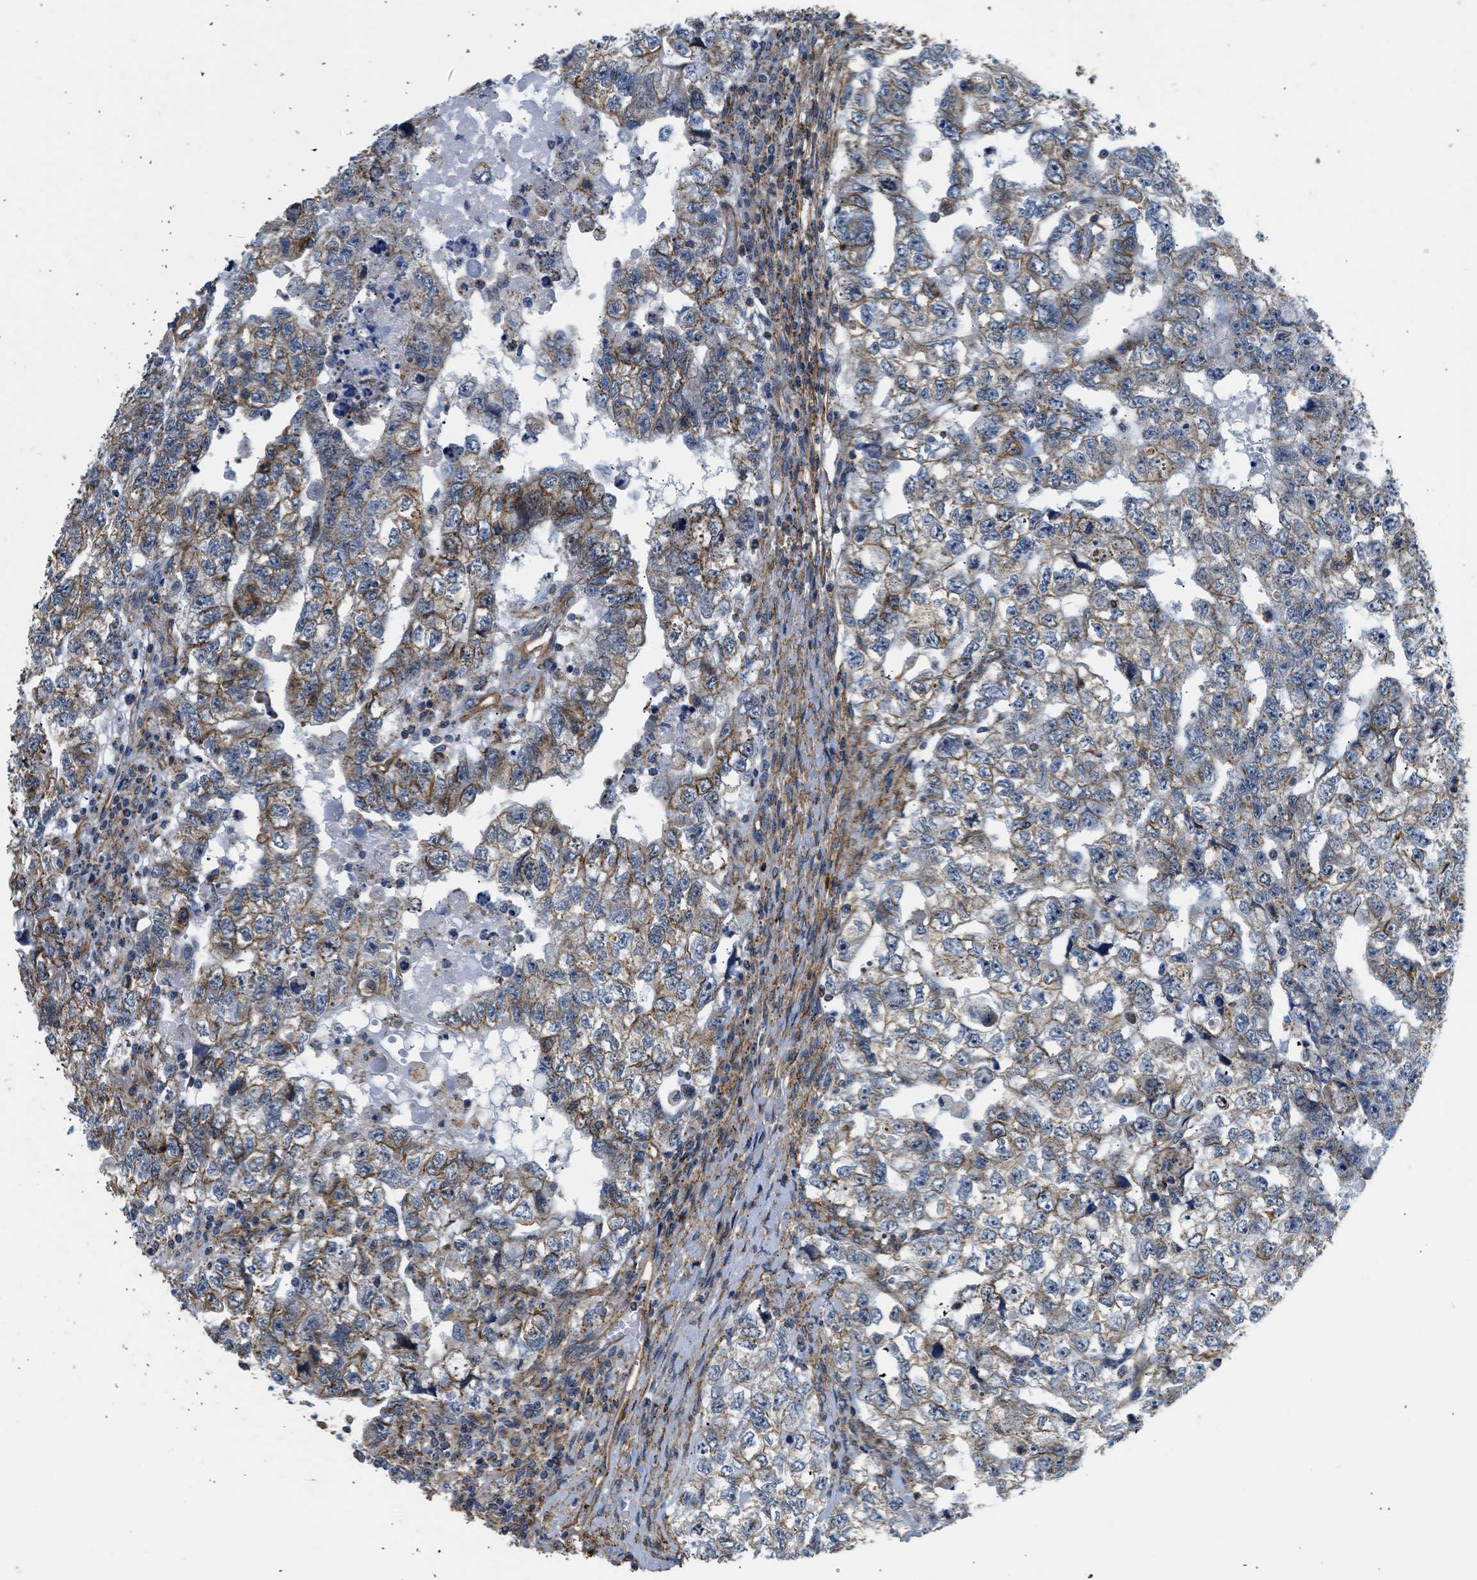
{"staining": {"intensity": "moderate", "quantity": ">75%", "location": "cytoplasmic/membranous"}, "tissue": "testis cancer", "cell_type": "Tumor cells", "image_type": "cancer", "snomed": [{"axis": "morphology", "description": "Carcinoma, Embryonal, NOS"}, {"axis": "topography", "description": "Testis"}], "caption": "Brown immunohistochemical staining in human embryonal carcinoma (testis) shows moderate cytoplasmic/membranous expression in approximately >75% of tumor cells.", "gene": "SEPTIN2", "patient": {"sex": "male", "age": 36}}